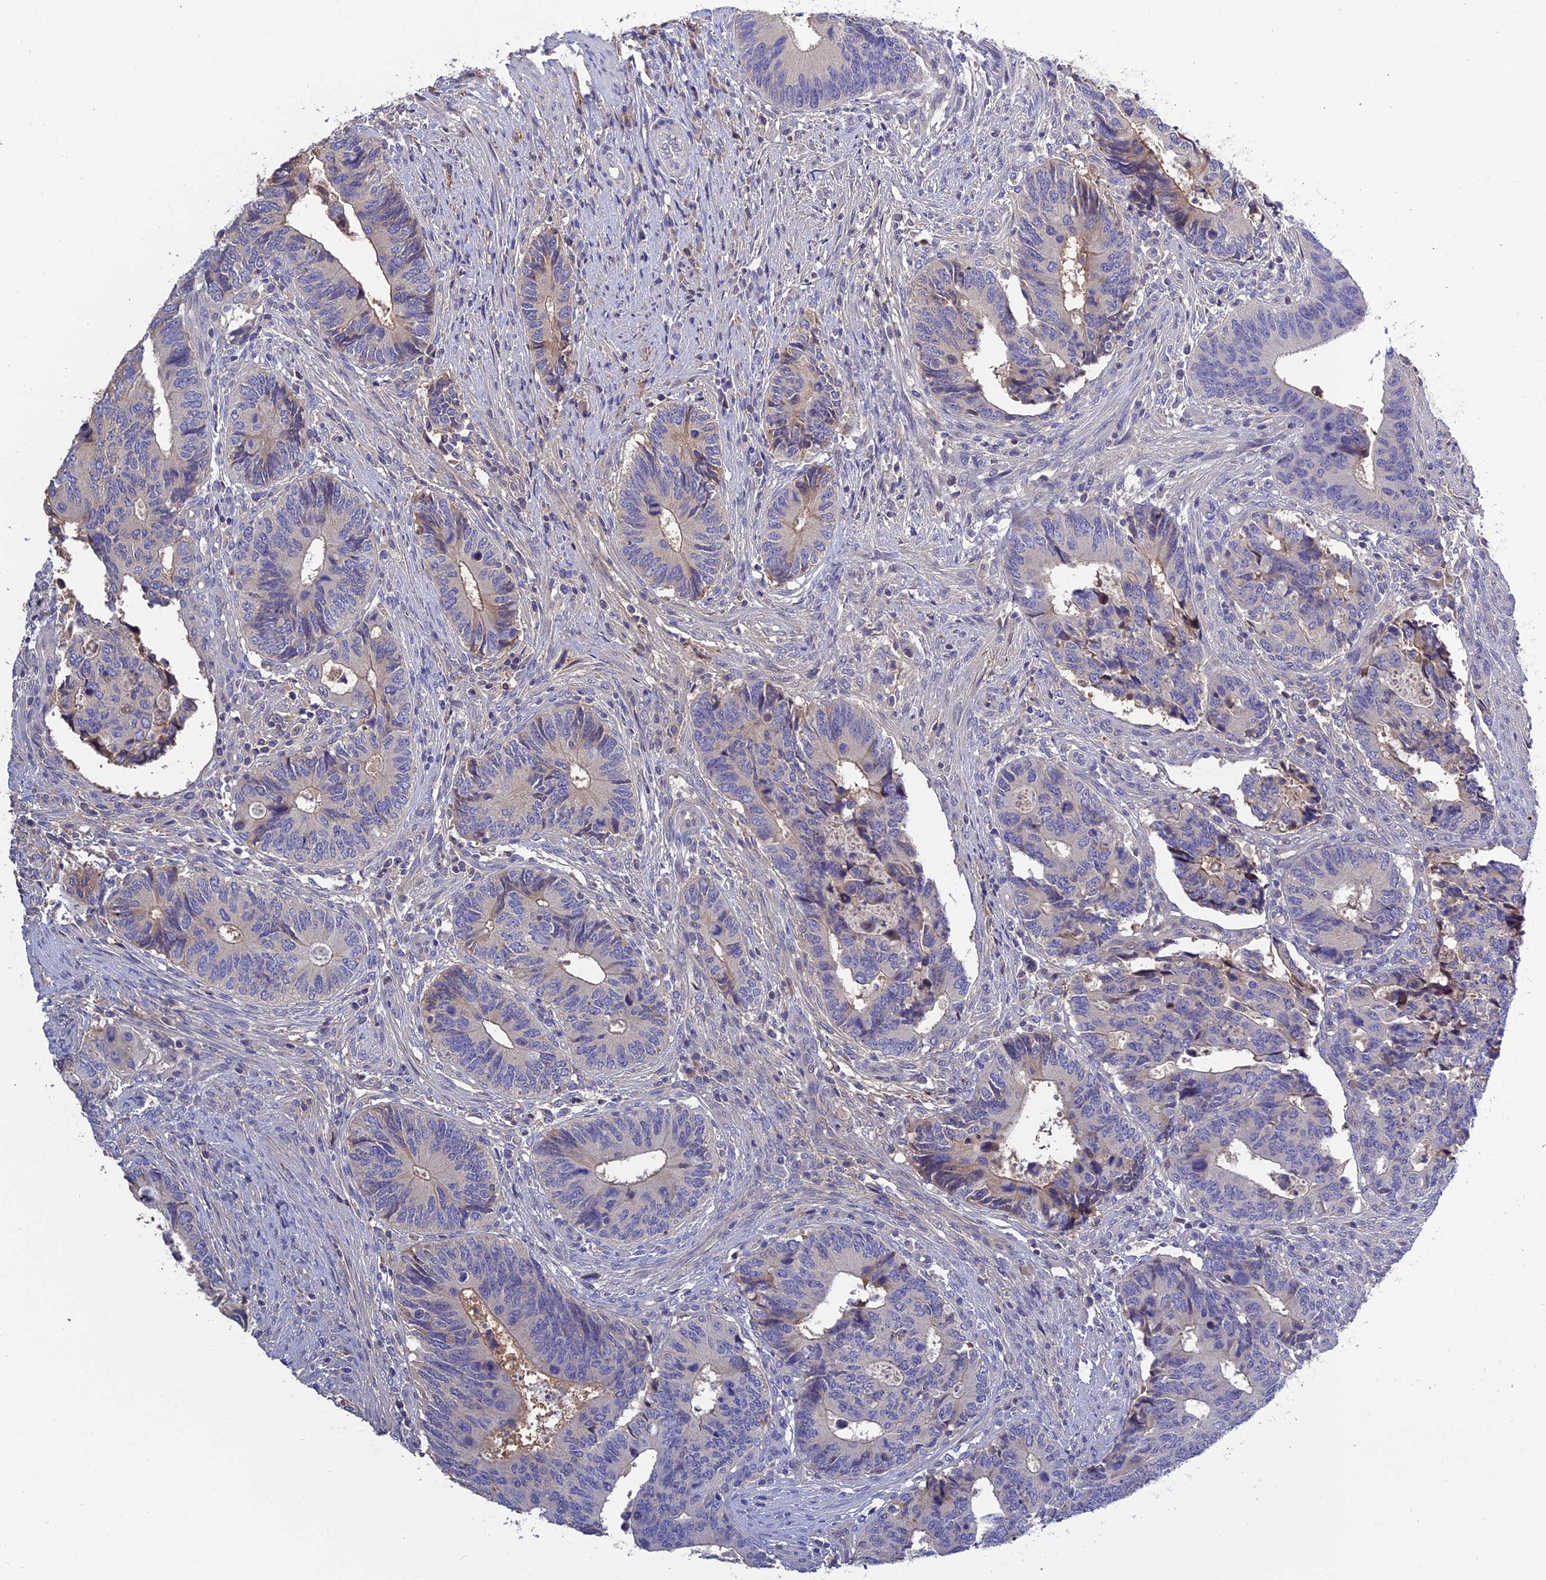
{"staining": {"intensity": "weak", "quantity": "<25%", "location": "cytoplasmic/membranous"}, "tissue": "colorectal cancer", "cell_type": "Tumor cells", "image_type": "cancer", "snomed": [{"axis": "morphology", "description": "Adenocarcinoma, NOS"}, {"axis": "topography", "description": "Colon"}], "caption": "Immunohistochemical staining of human colorectal adenocarcinoma displays no significant staining in tumor cells.", "gene": "PZP", "patient": {"sex": "male", "age": 87}}